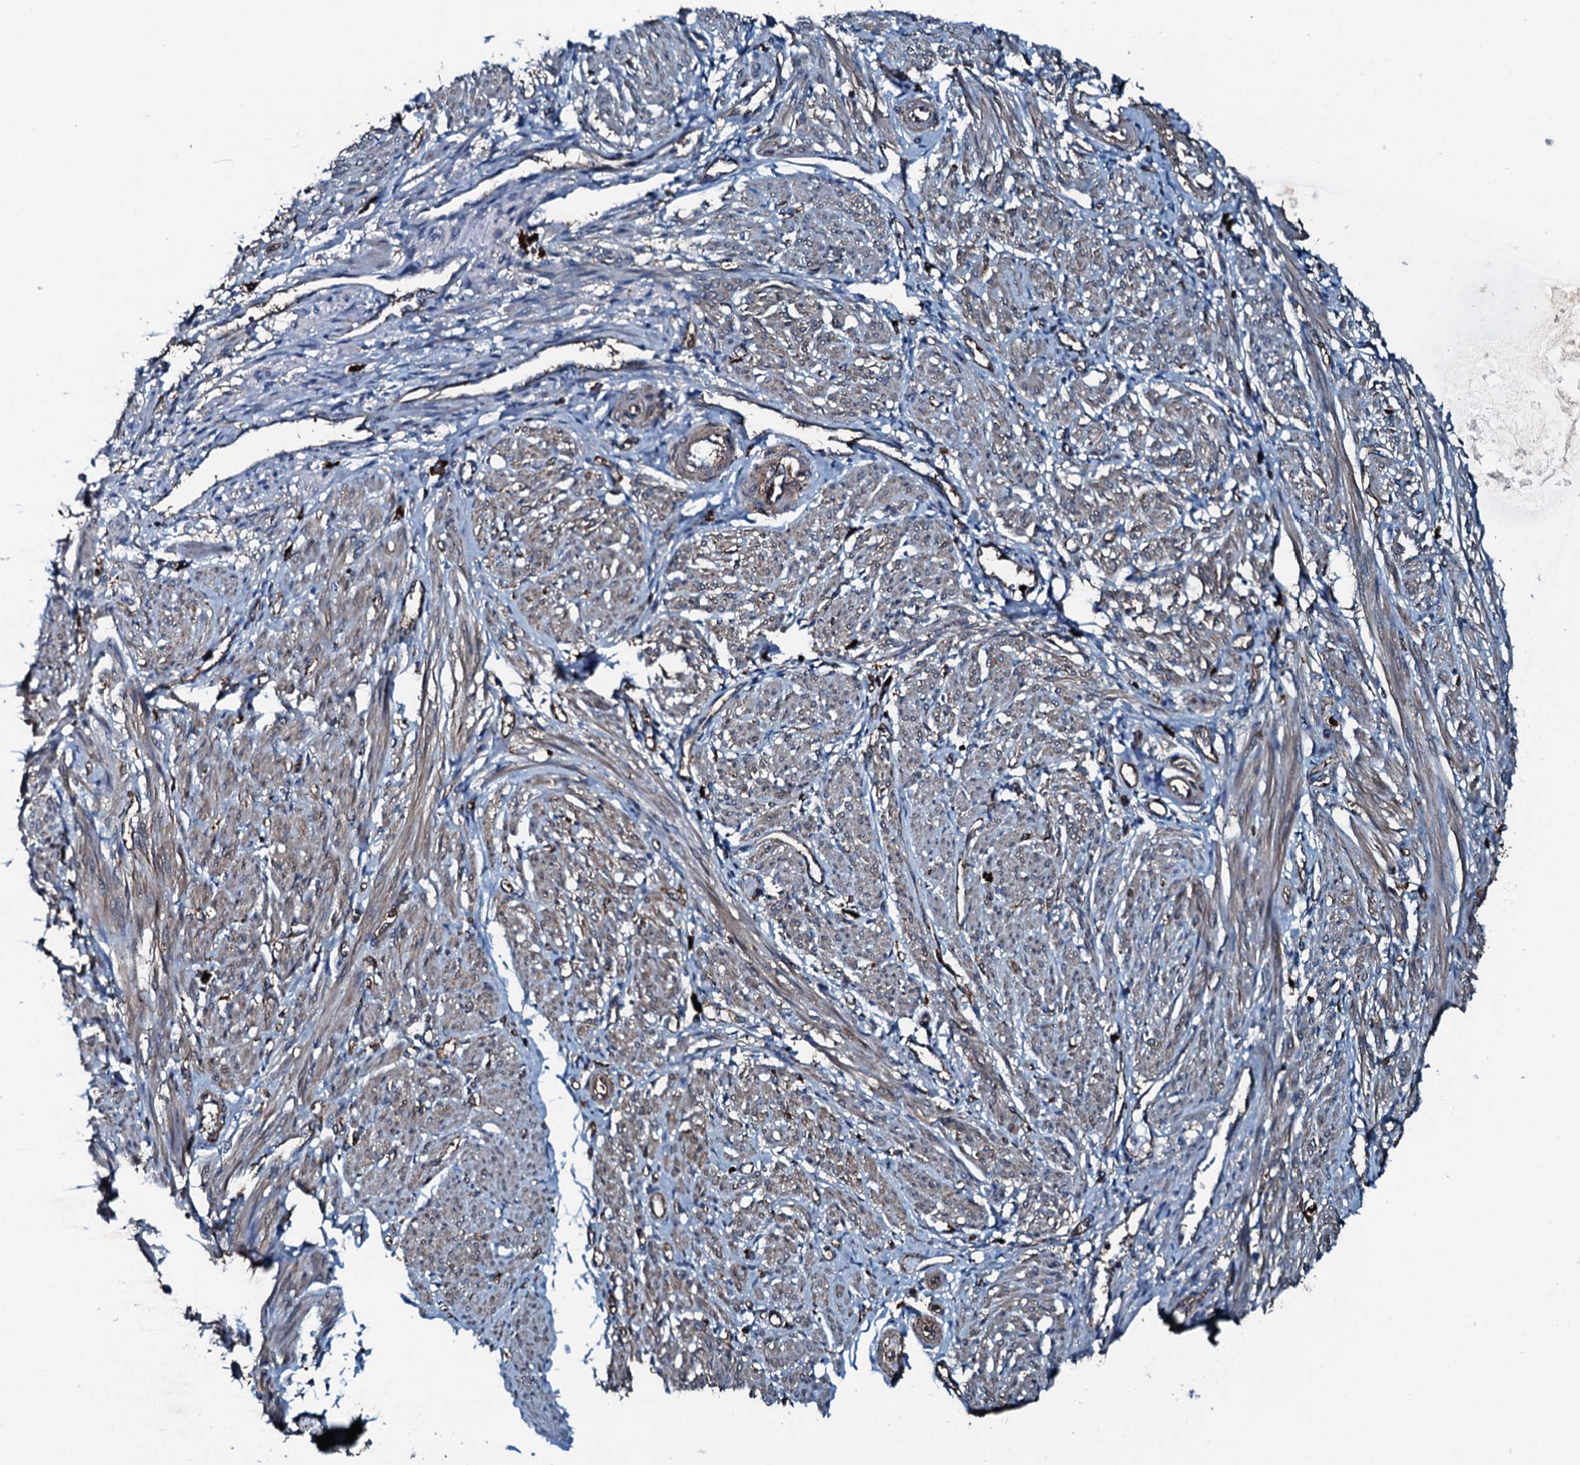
{"staining": {"intensity": "weak", "quantity": "25%-75%", "location": "cytoplasmic/membranous"}, "tissue": "smooth muscle", "cell_type": "Smooth muscle cells", "image_type": "normal", "snomed": [{"axis": "morphology", "description": "Normal tissue, NOS"}, {"axis": "topography", "description": "Smooth muscle"}], "caption": "Smooth muscle stained with DAB immunohistochemistry (IHC) reveals low levels of weak cytoplasmic/membranous expression in about 25%-75% of smooth muscle cells. The protein of interest is stained brown, and the nuclei are stained in blue (DAB (3,3'-diaminobenzidine) IHC with brightfield microscopy, high magnification).", "gene": "SLC25A38", "patient": {"sex": "female", "age": 39}}